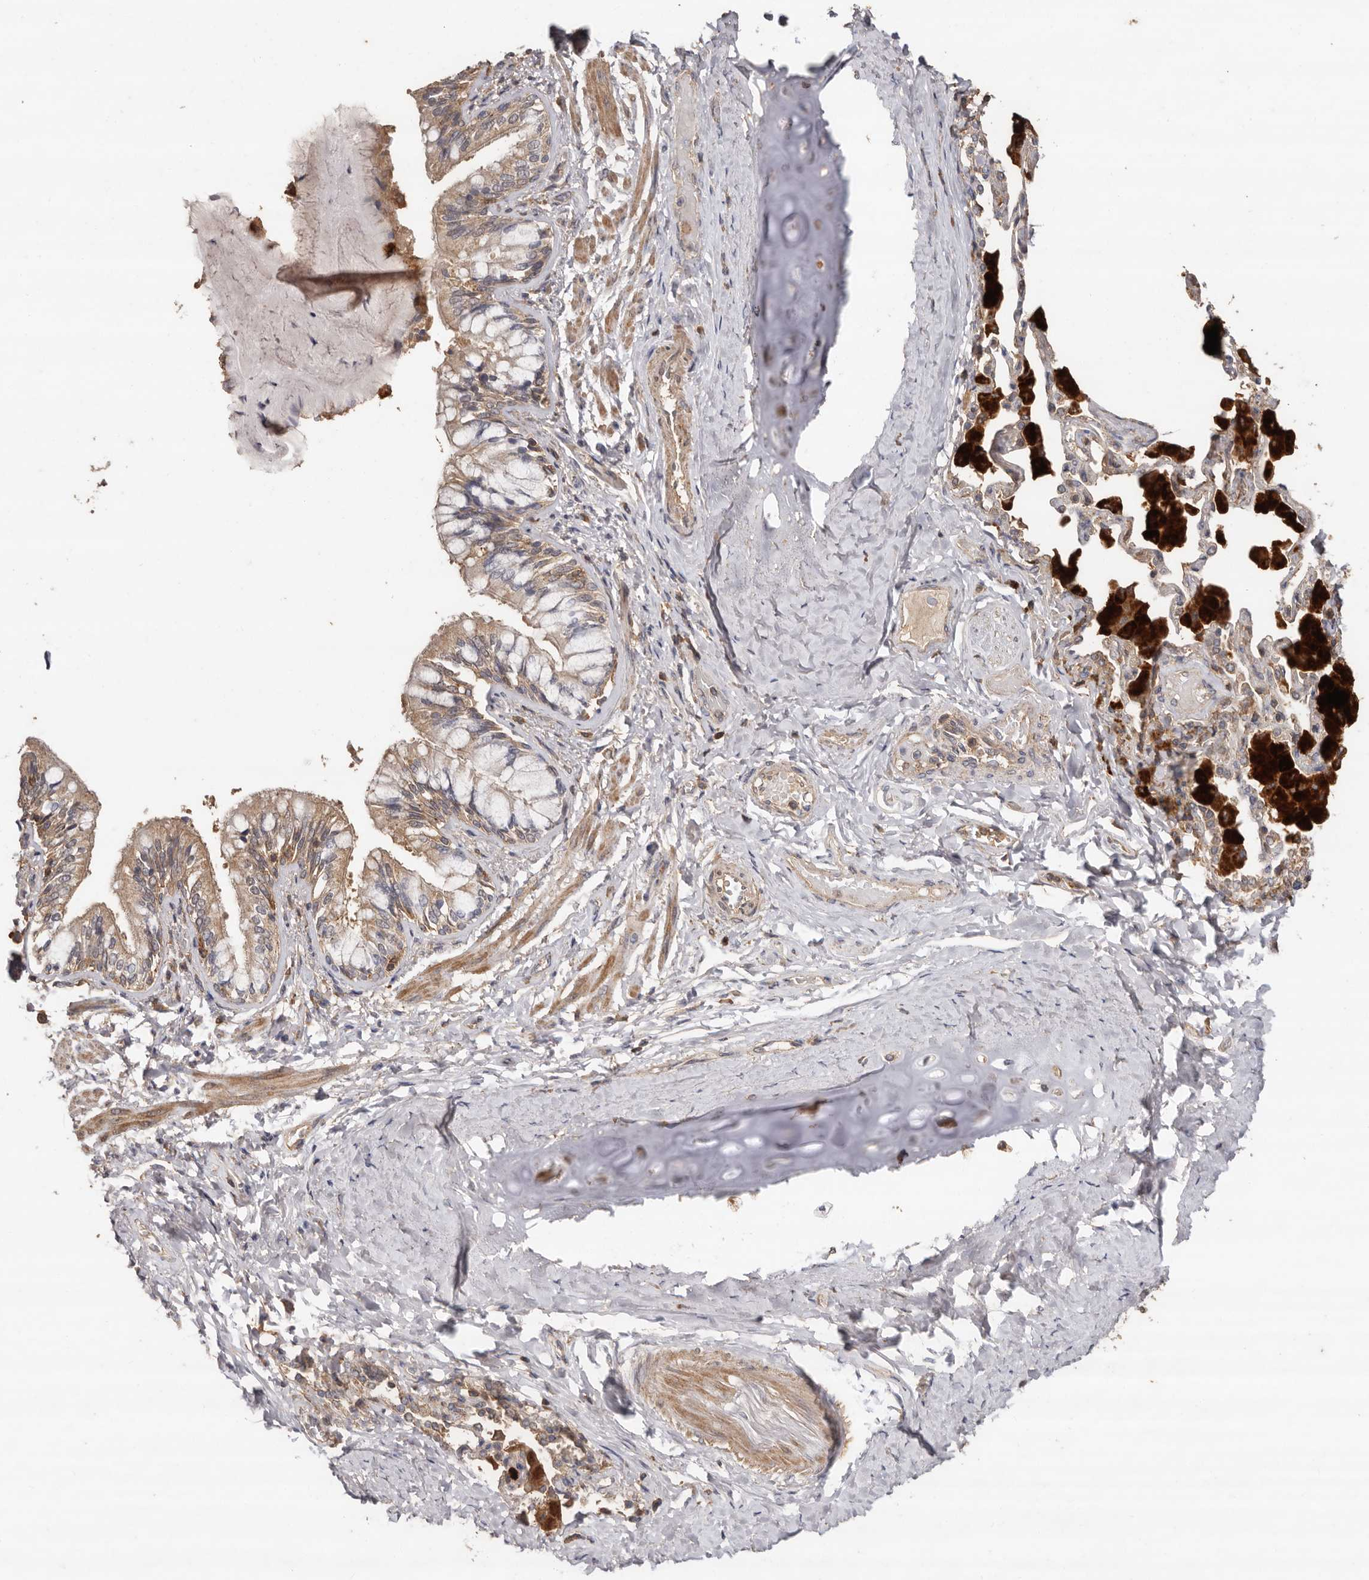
{"staining": {"intensity": "weak", "quantity": ">75%", "location": "cytoplasmic/membranous"}, "tissue": "bronchus", "cell_type": "Respiratory epithelial cells", "image_type": "normal", "snomed": [{"axis": "morphology", "description": "Normal tissue, NOS"}, {"axis": "morphology", "description": "Inflammation, NOS"}, {"axis": "topography", "description": "Bronchus"}, {"axis": "topography", "description": "Lung"}], "caption": "Immunohistochemical staining of benign bronchus shows low levels of weak cytoplasmic/membranous expression in approximately >75% of respiratory epithelial cells. (DAB (3,3'-diaminobenzidine) IHC, brown staining for protein, blue staining for nuclei).", "gene": "RWDD1", "patient": {"sex": "female", "age": 46}}